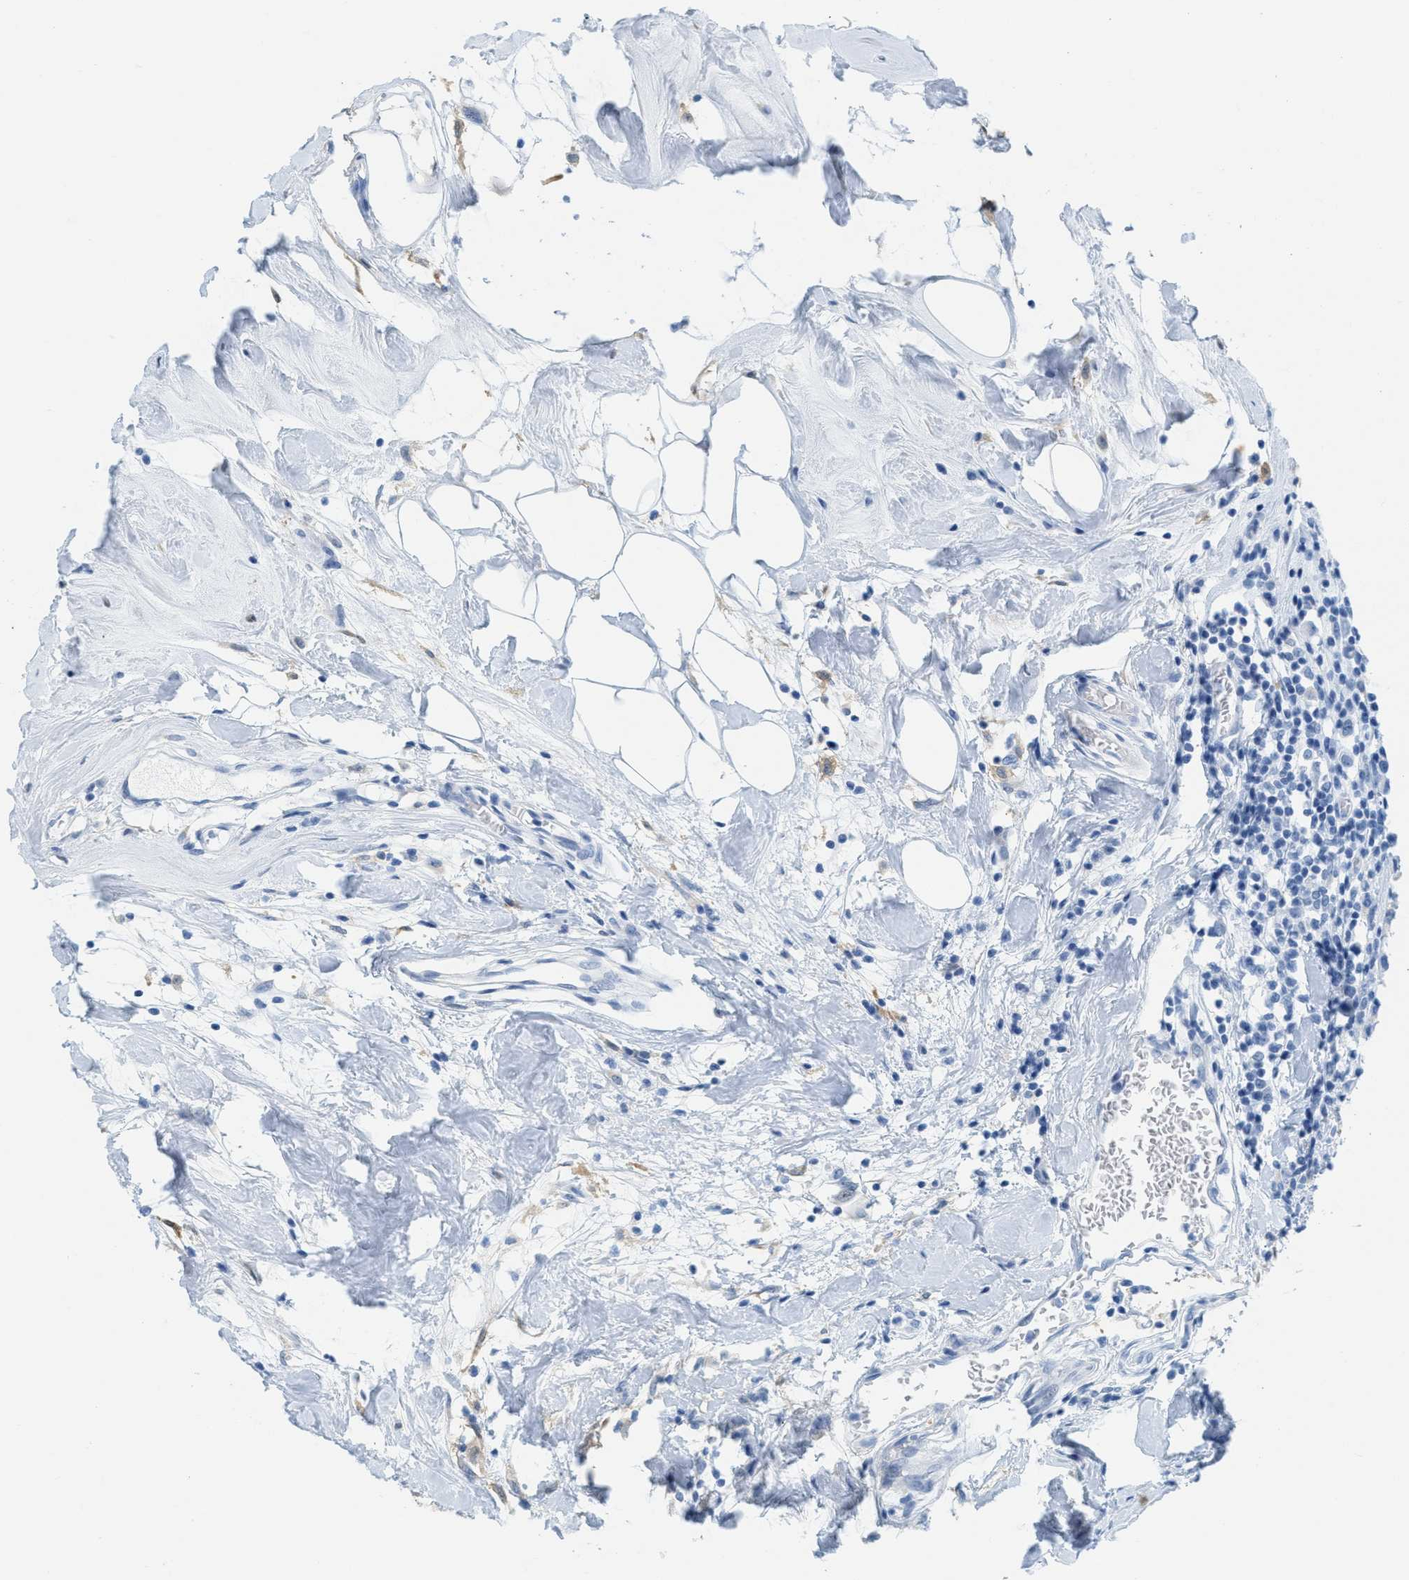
{"staining": {"intensity": "negative", "quantity": "none", "location": "none"}, "tissue": "breast cancer", "cell_type": "Tumor cells", "image_type": "cancer", "snomed": [{"axis": "morphology", "description": "Duct carcinoma"}, {"axis": "topography", "description": "Breast"}], "caption": "IHC photomicrograph of human breast cancer stained for a protein (brown), which displays no staining in tumor cells.", "gene": "ASGR1", "patient": {"sex": "female", "age": 61}}